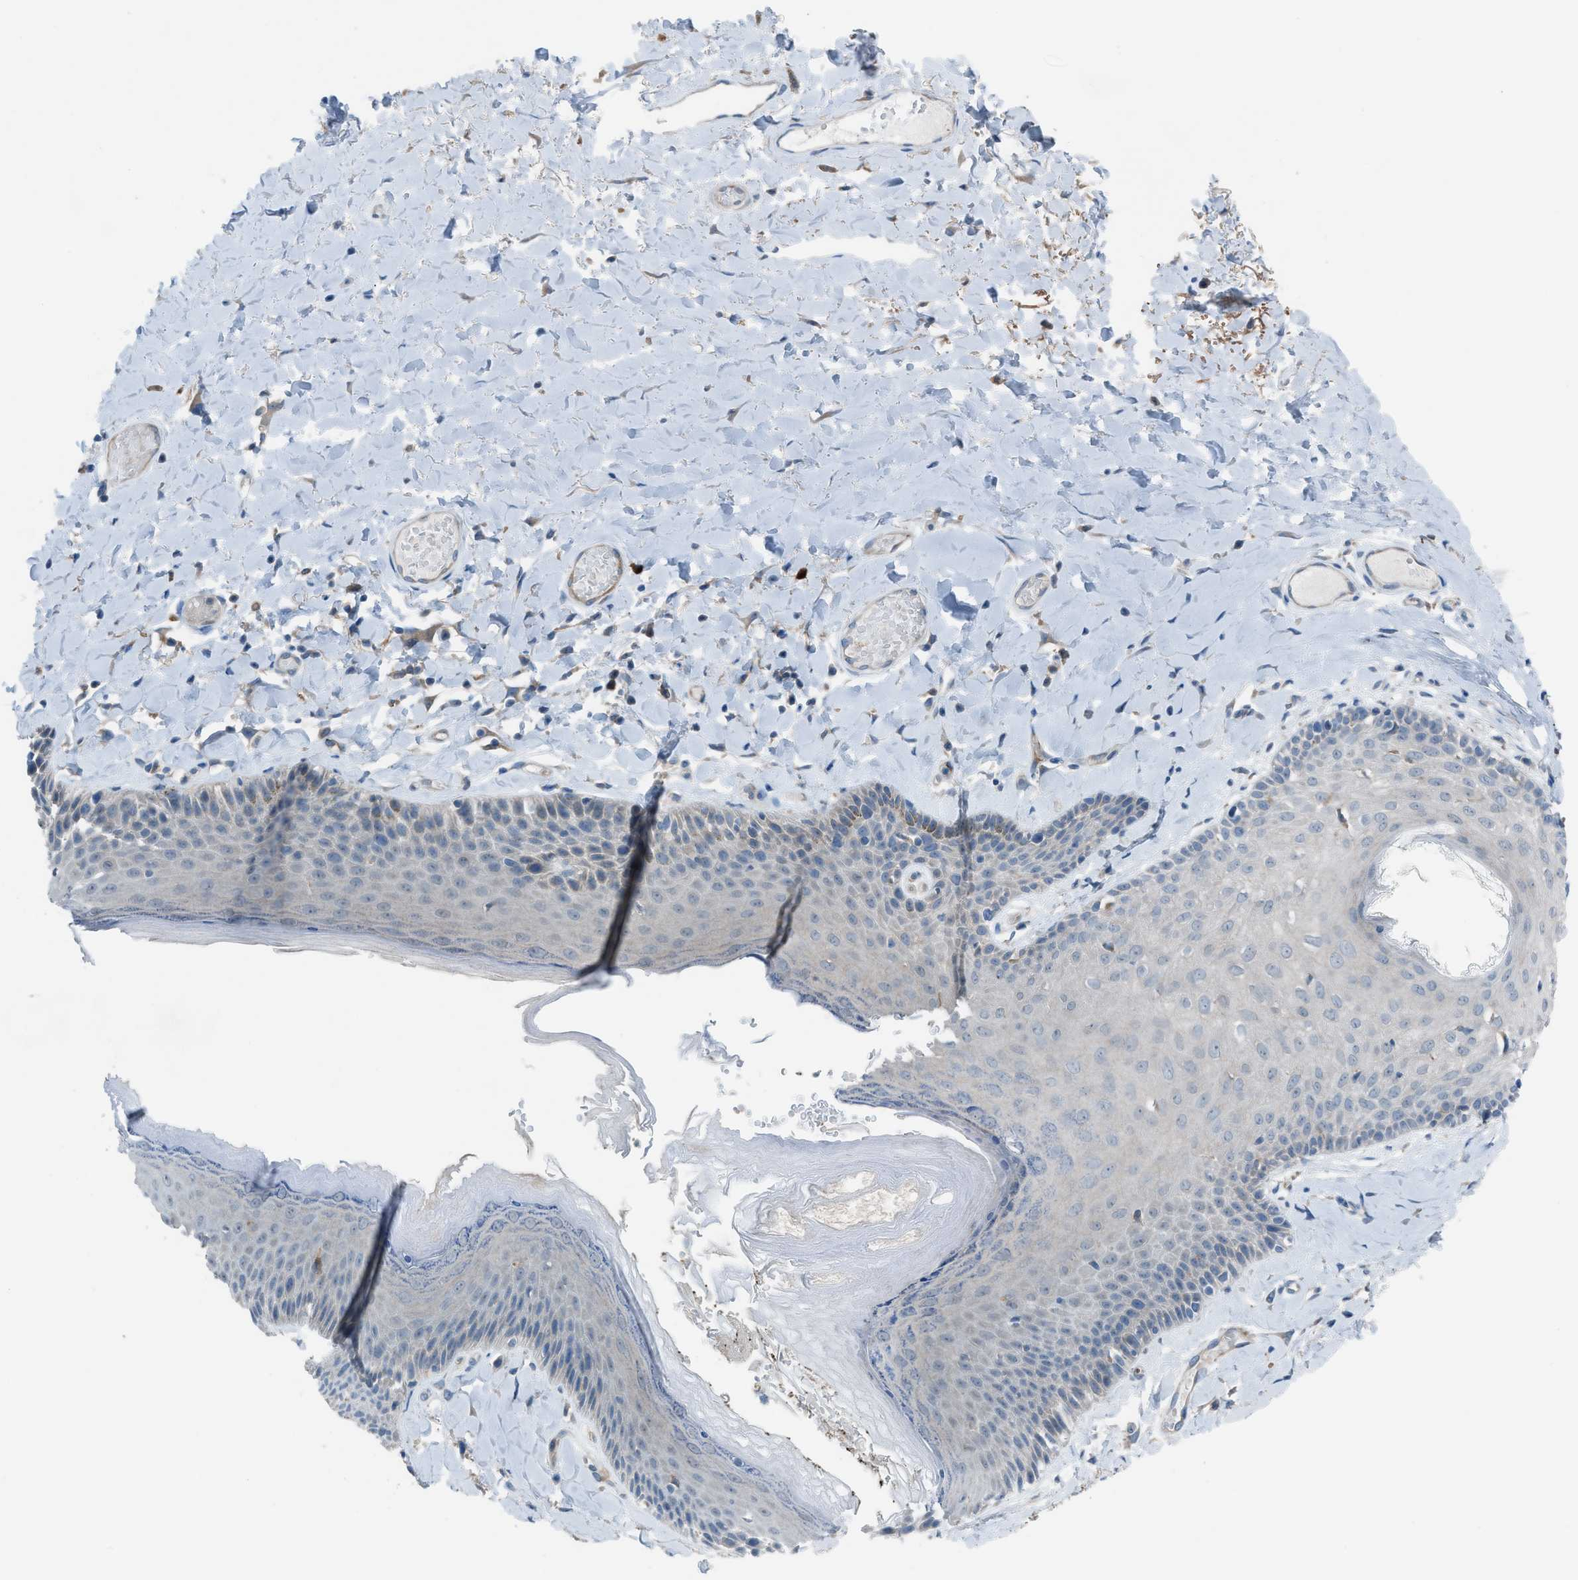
{"staining": {"intensity": "weak", "quantity": "<25%", "location": "cytoplasmic/membranous"}, "tissue": "skin", "cell_type": "Epidermal cells", "image_type": "normal", "snomed": [{"axis": "morphology", "description": "Normal tissue, NOS"}, {"axis": "topography", "description": "Anal"}], "caption": "Immunohistochemistry of normal human skin demonstrates no staining in epidermal cells. (Immunohistochemistry (ihc), brightfield microscopy, high magnification).", "gene": "HEG1", "patient": {"sex": "male", "age": 69}}